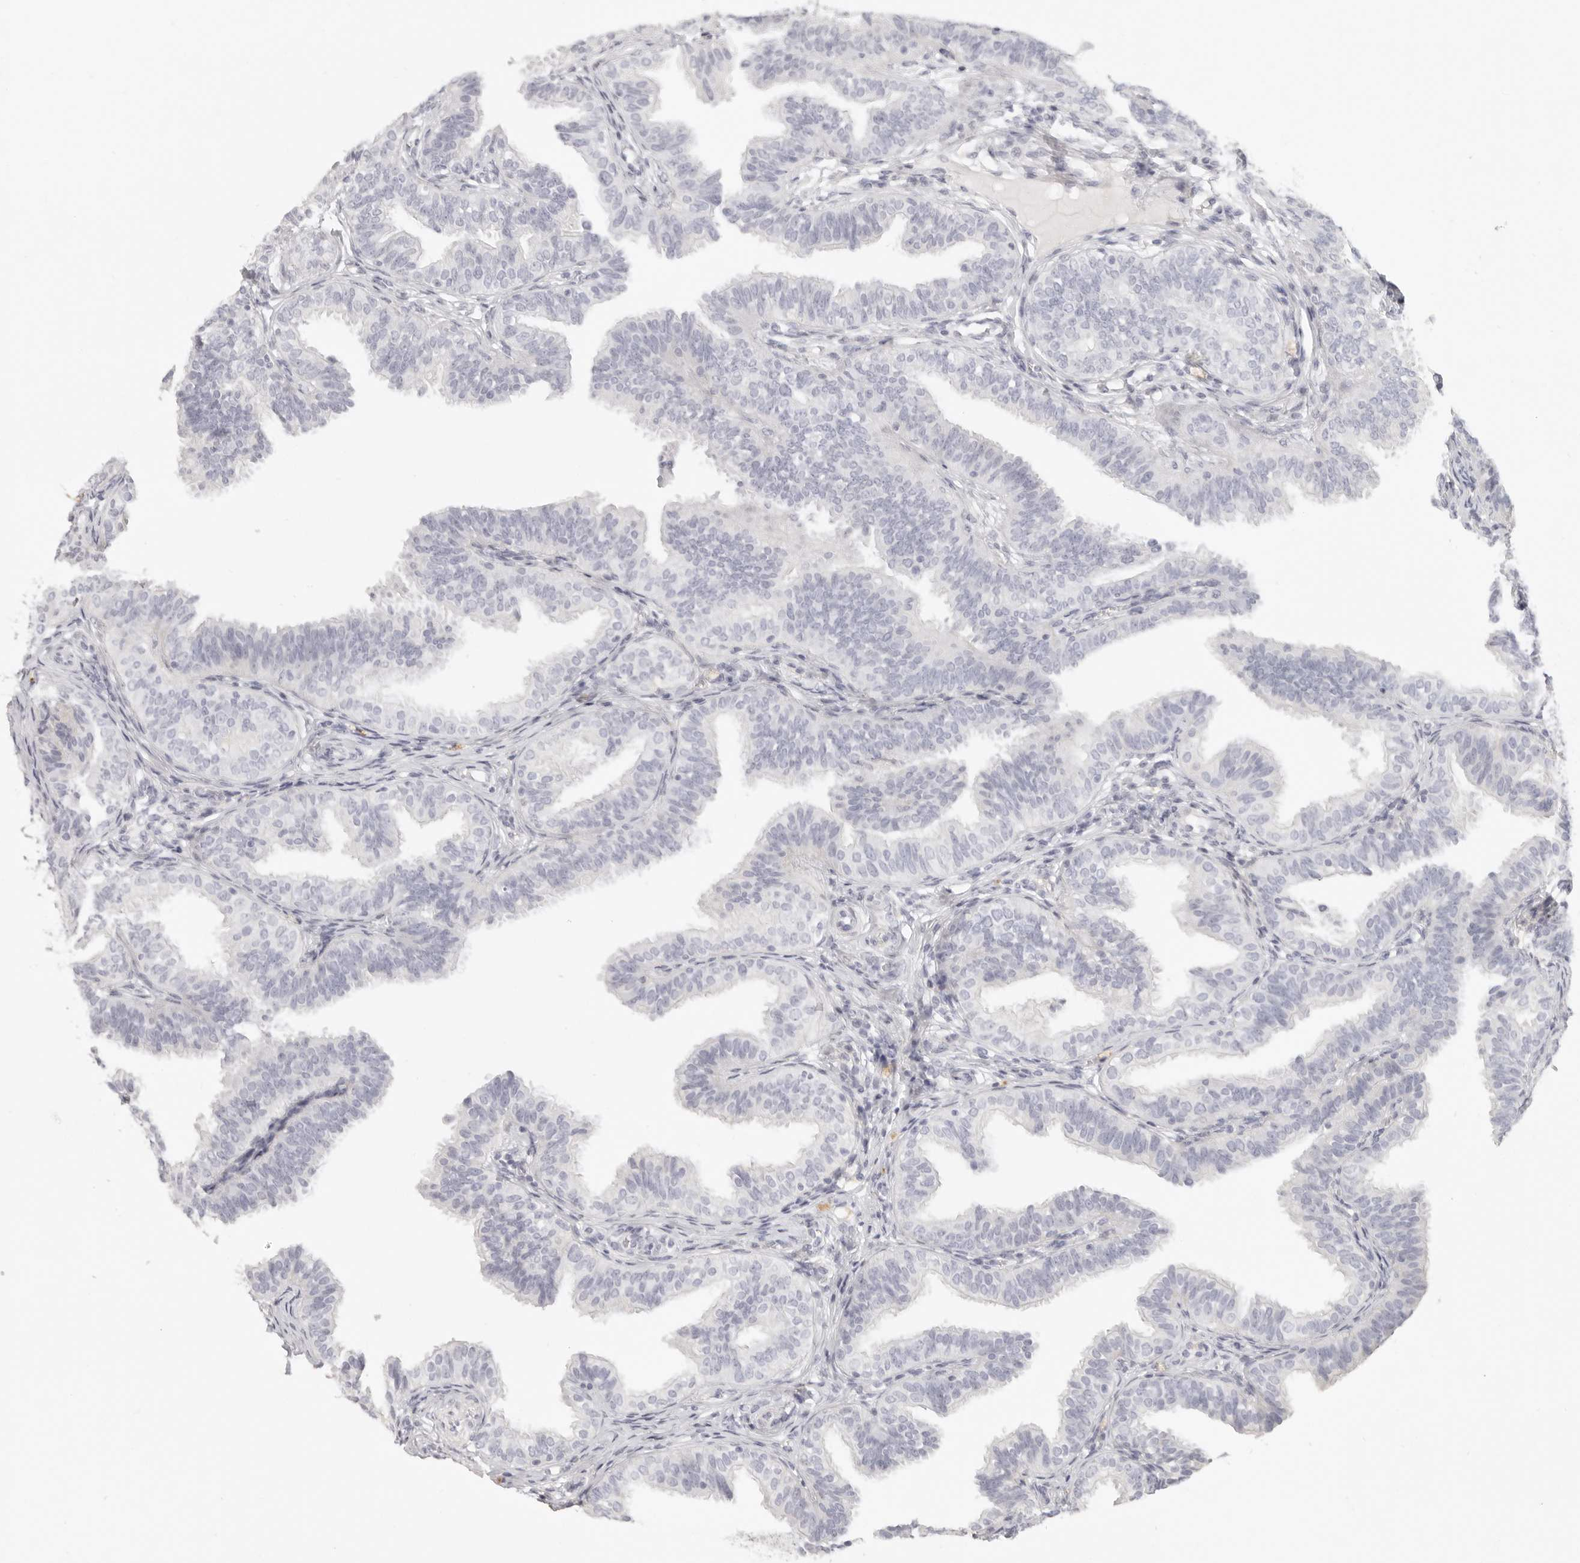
{"staining": {"intensity": "negative", "quantity": "none", "location": "none"}, "tissue": "fallopian tube", "cell_type": "Glandular cells", "image_type": "normal", "snomed": [{"axis": "morphology", "description": "Normal tissue, NOS"}, {"axis": "topography", "description": "Fallopian tube"}], "caption": "This is a micrograph of immunohistochemistry staining of benign fallopian tube, which shows no expression in glandular cells.", "gene": "RXFP1", "patient": {"sex": "female", "age": 35}}